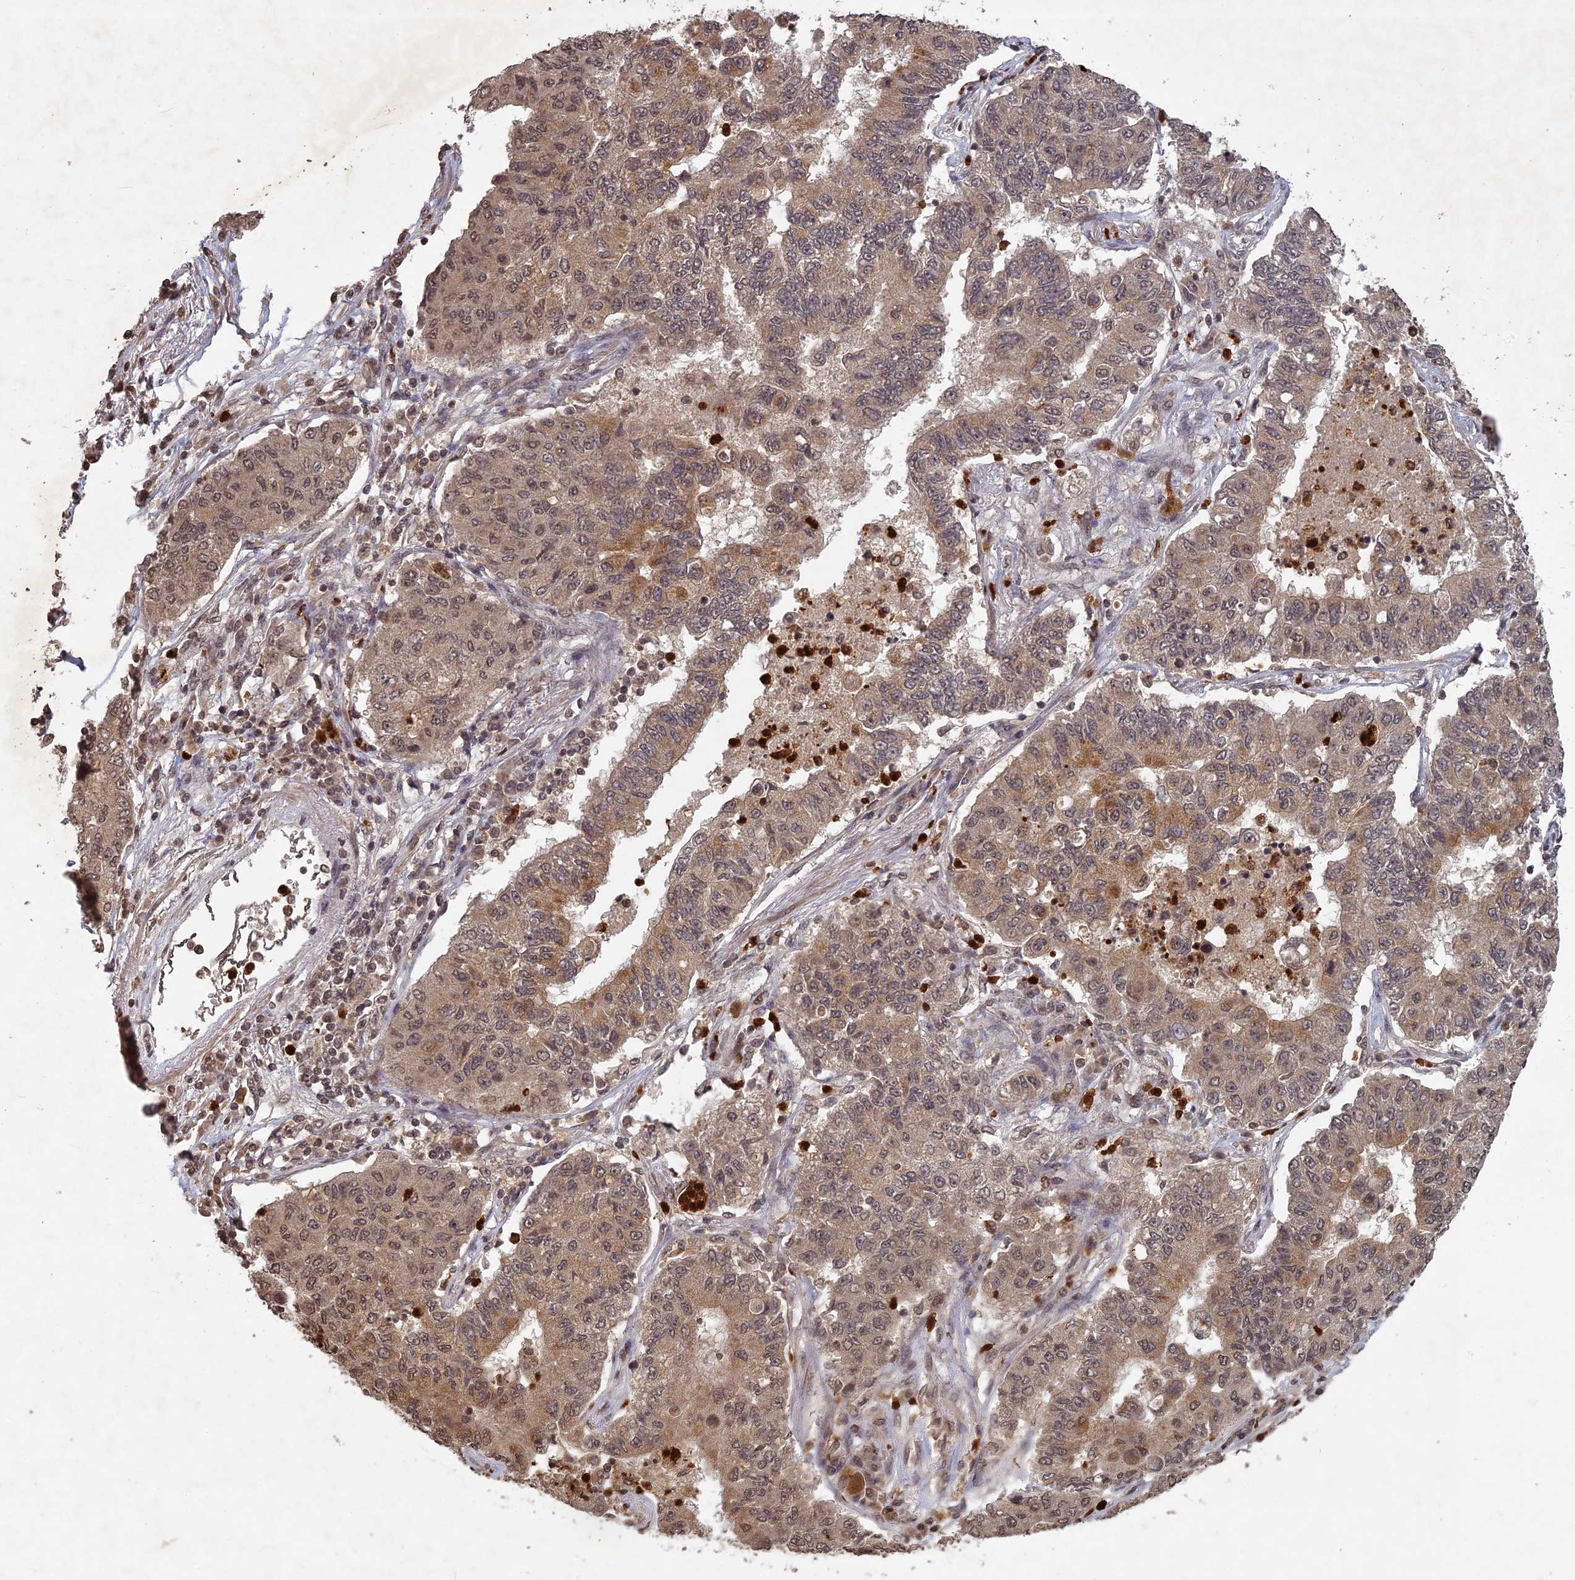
{"staining": {"intensity": "weak", "quantity": ">75%", "location": "cytoplasmic/membranous,nuclear"}, "tissue": "lung cancer", "cell_type": "Tumor cells", "image_type": "cancer", "snomed": [{"axis": "morphology", "description": "Squamous cell carcinoma, NOS"}, {"axis": "topography", "description": "Lung"}], "caption": "Squamous cell carcinoma (lung) tissue displays weak cytoplasmic/membranous and nuclear positivity in approximately >75% of tumor cells", "gene": "SRMS", "patient": {"sex": "male", "age": 74}}